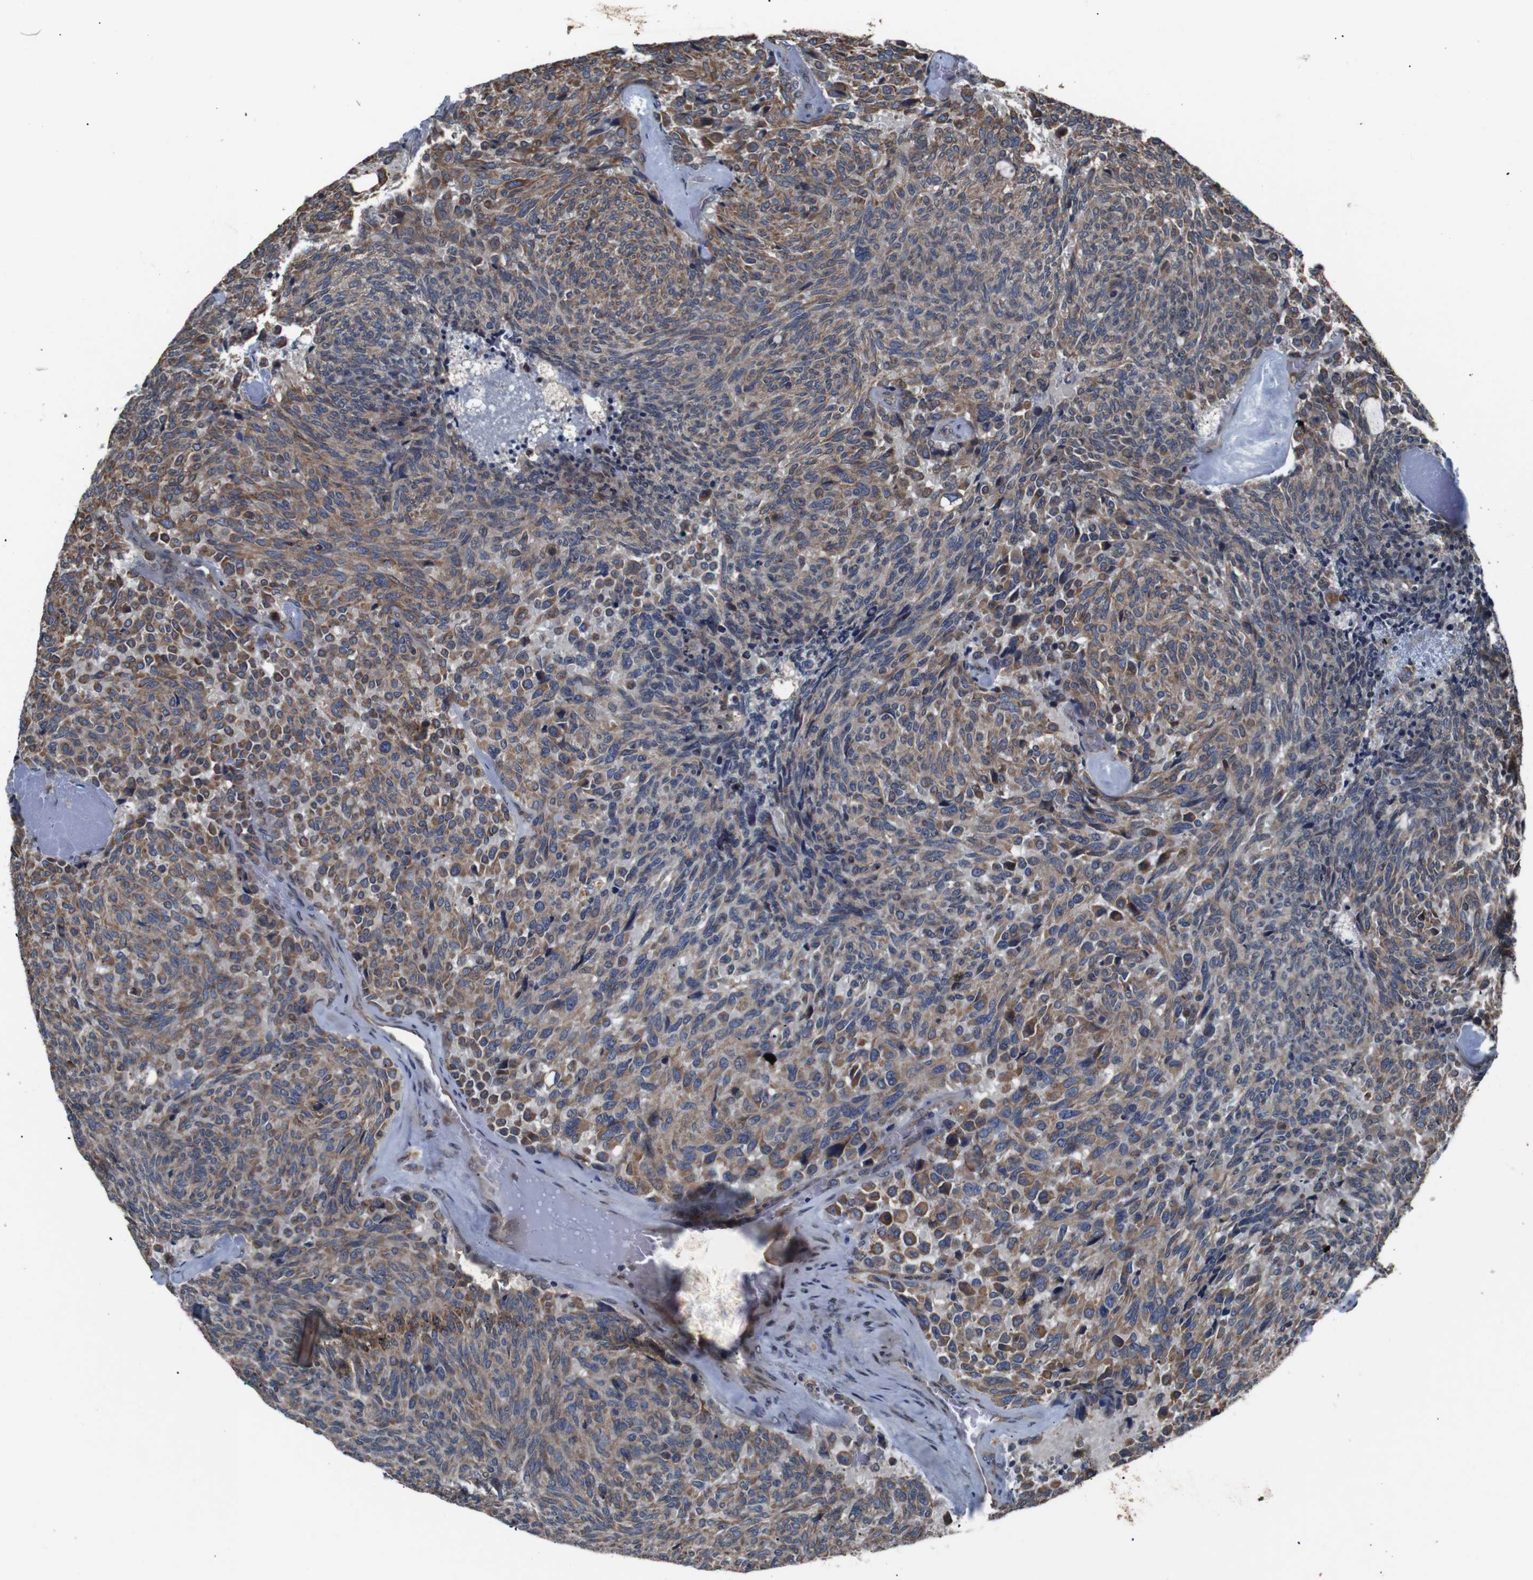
{"staining": {"intensity": "moderate", "quantity": ">75%", "location": "cytoplasmic/membranous"}, "tissue": "carcinoid", "cell_type": "Tumor cells", "image_type": "cancer", "snomed": [{"axis": "morphology", "description": "Carcinoid, malignant, NOS"}, {"axis": "topography", "description": "Pancreas"}], "caption": "IHC of human carcinoid displays medium levels of moderate cytoplasmic/membranous staining in approximately >75% of tumor cells.", "gene": "SIGMAR1", "patient": {"sex": "female", "age": 54}}